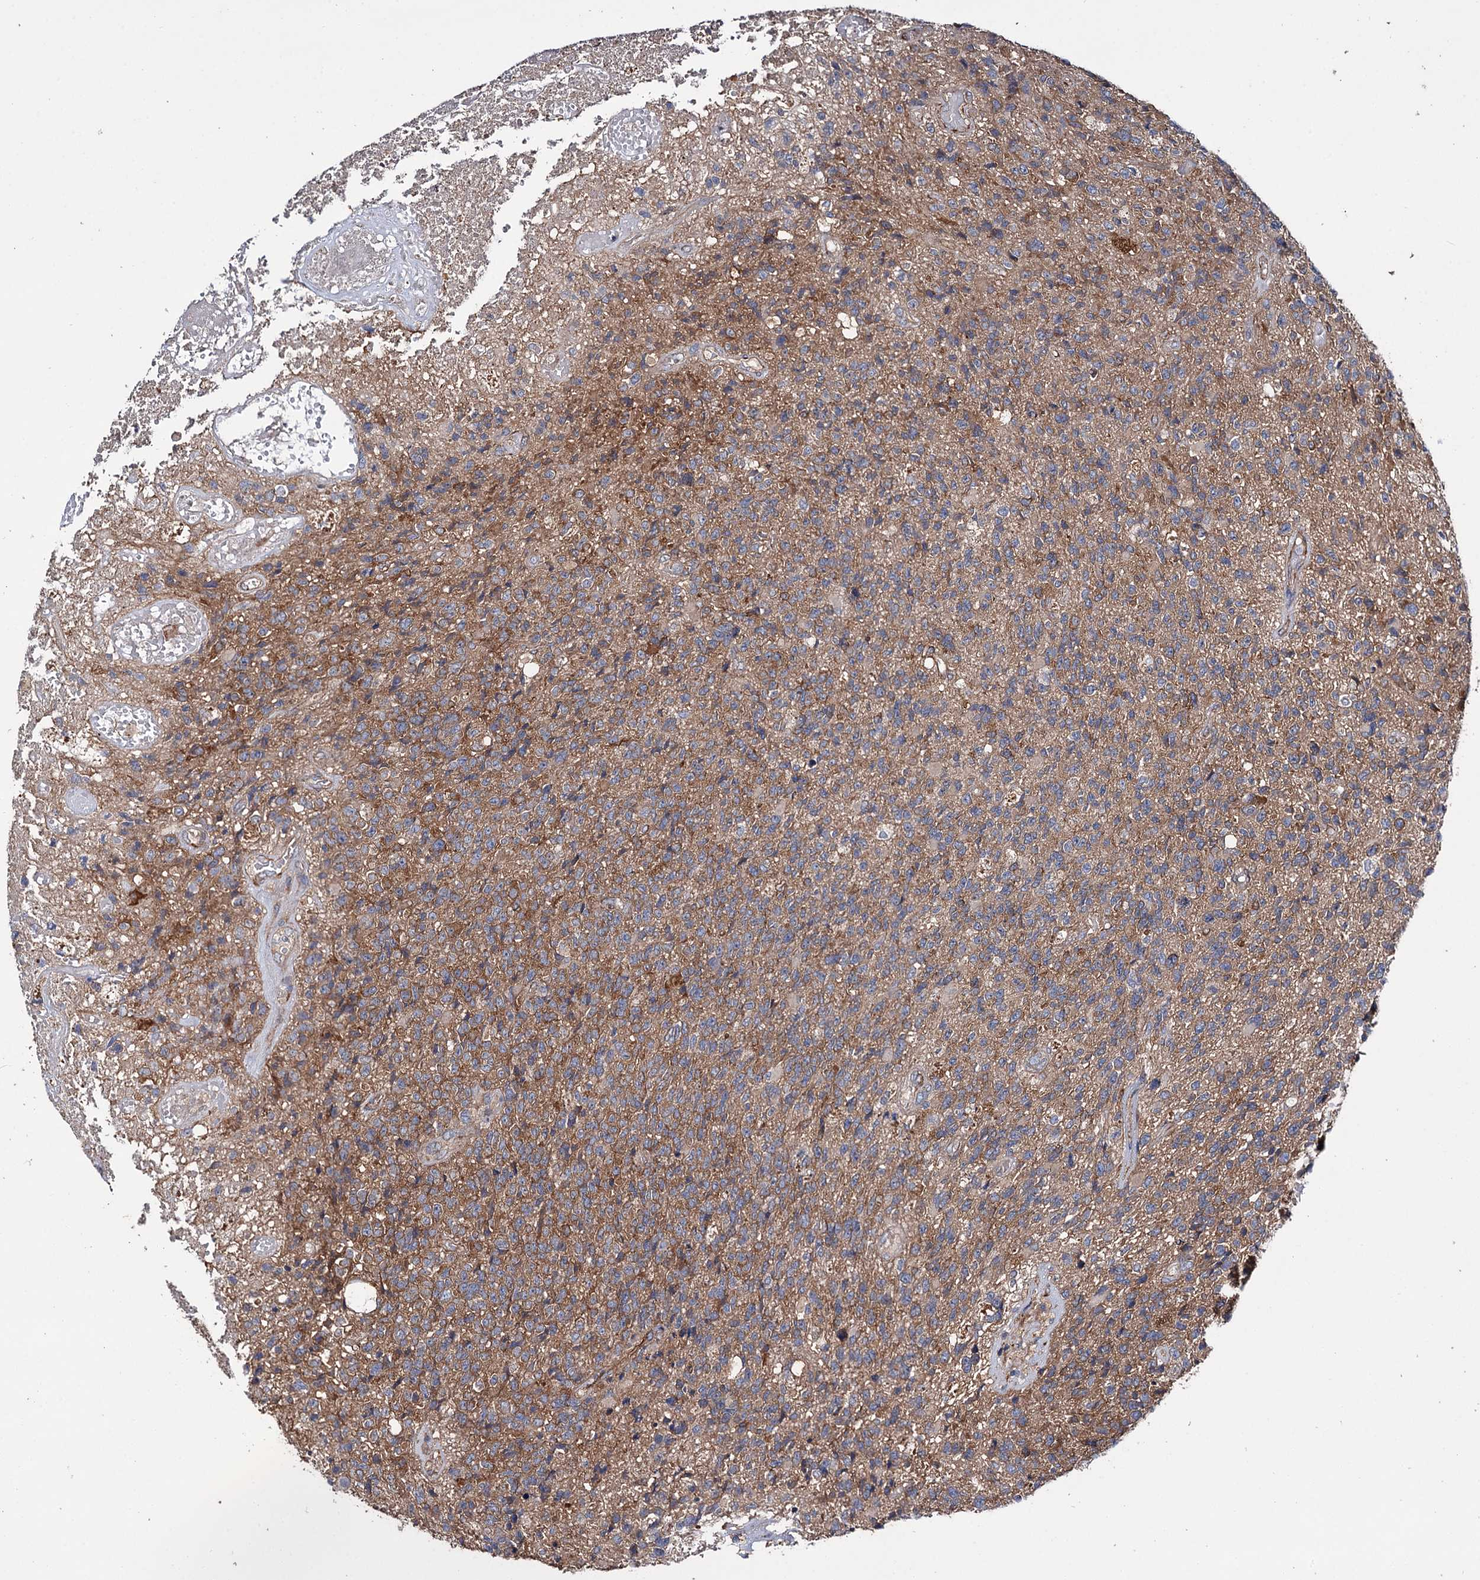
{"staining": {"intensity": "moderate", "quantity": "<25%", "location": "cytoplasmic/membranous"}, "tissue": "glioma", "cell_type": "Tumor cells", "image_type": "cancer", "snomed": [{"axis": "morphology", "description": "Glioma, malignant, High grade"}, {"axis": "topography", "description": "Brain"}], "caption": "This histopathology image reveals malignant glioma (high-grade) stained with IHC to label a protein in brown. The cytoplasmic/membranous of tumor cells show moderate positivity for the protein. Nuclei are counter-stained blue.", "gene": "SPATS2", "patient": {"sex": "male", "age": 76}}